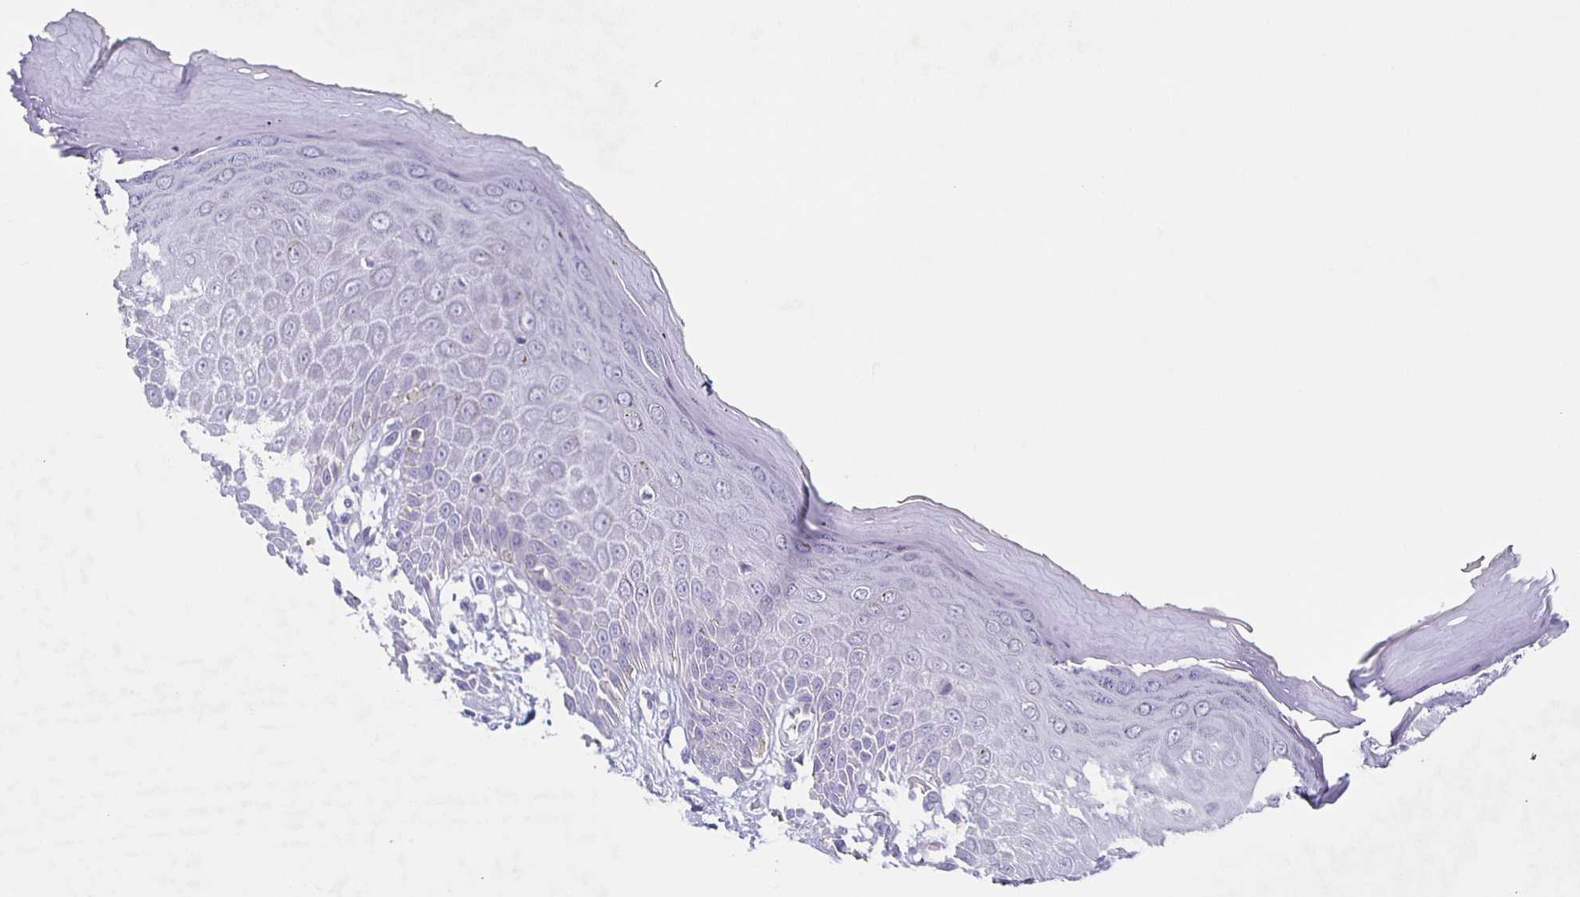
{"staining": {"intensity": "negative", "quantity": "none", "location": "none"}, "tissue": "skin", "cell_type": "Epidermal cells", "image_type": "normal", "snomed": [{"axis": "morphology", "description": "Normal tissue, NOS"}, {"axis": "topography", "description": "Anal"}, {"axis": "topography", "description": "Peripheral nerve tissue"}], "caption": "Immunohistochemistry photomicrograph of normal human skin stained for a protein (brown), which displays no expression in epidermal cells.", "gene": "CARNS1", "patient": {"sex": "male", "age": 78}}